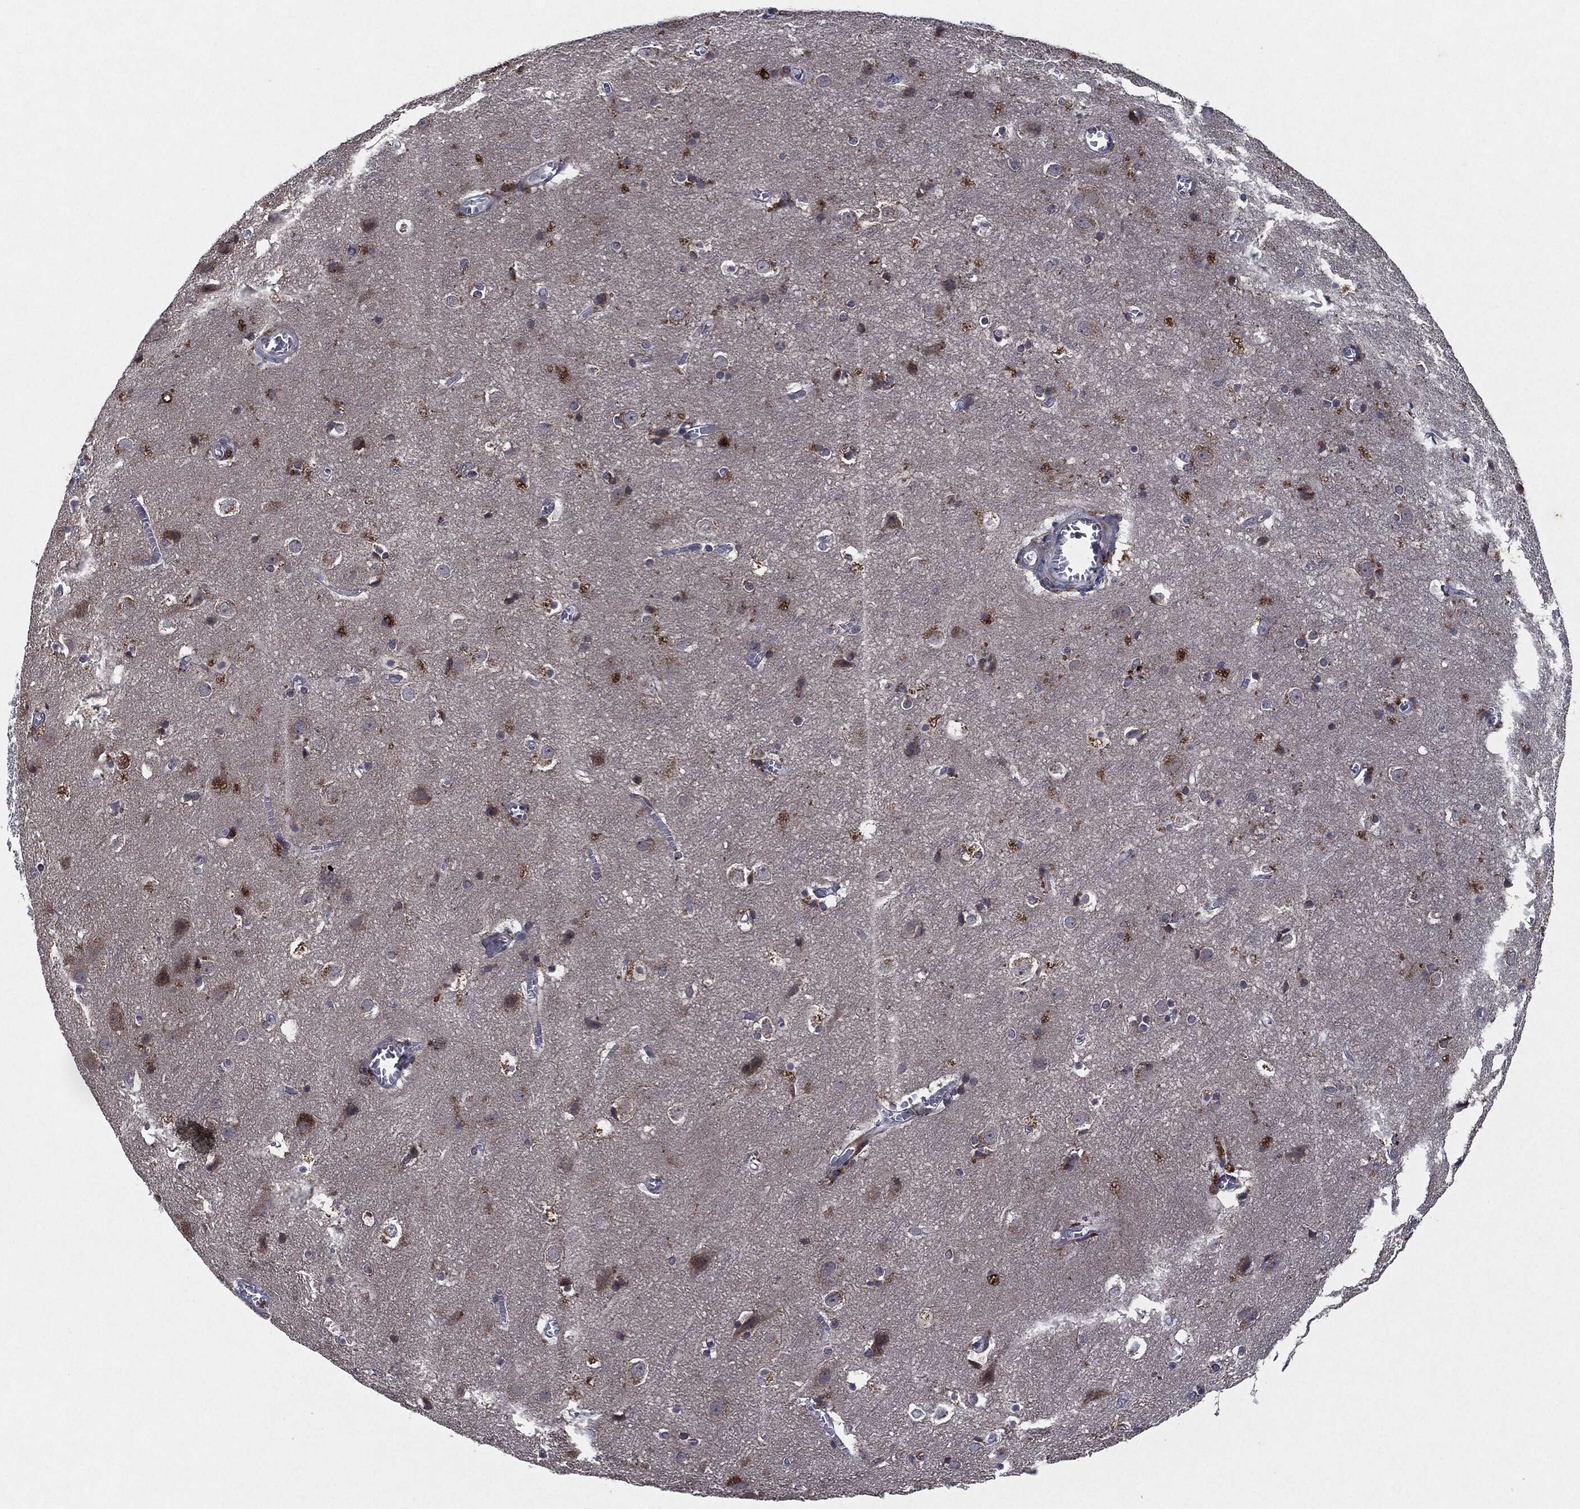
{"staining": {"intensity": "negative", "quantity": "none", "location": "none"}, "tissue": "cerebral cortex", "cell_type": "Endothelial cells", "image_type": "normal", "snomed": [{"axis": "morphology", "description": "Normal tissue, NOS"}, {"axis": "topography", "description": "Cerebral cortex"}], "caption": "This is an IHC micrograph of unremarkable cerebral cortex. There is no expression in endothelial cells.", "gene": "SLC31A2", "patient": {"sex": "male", "age": 59}}